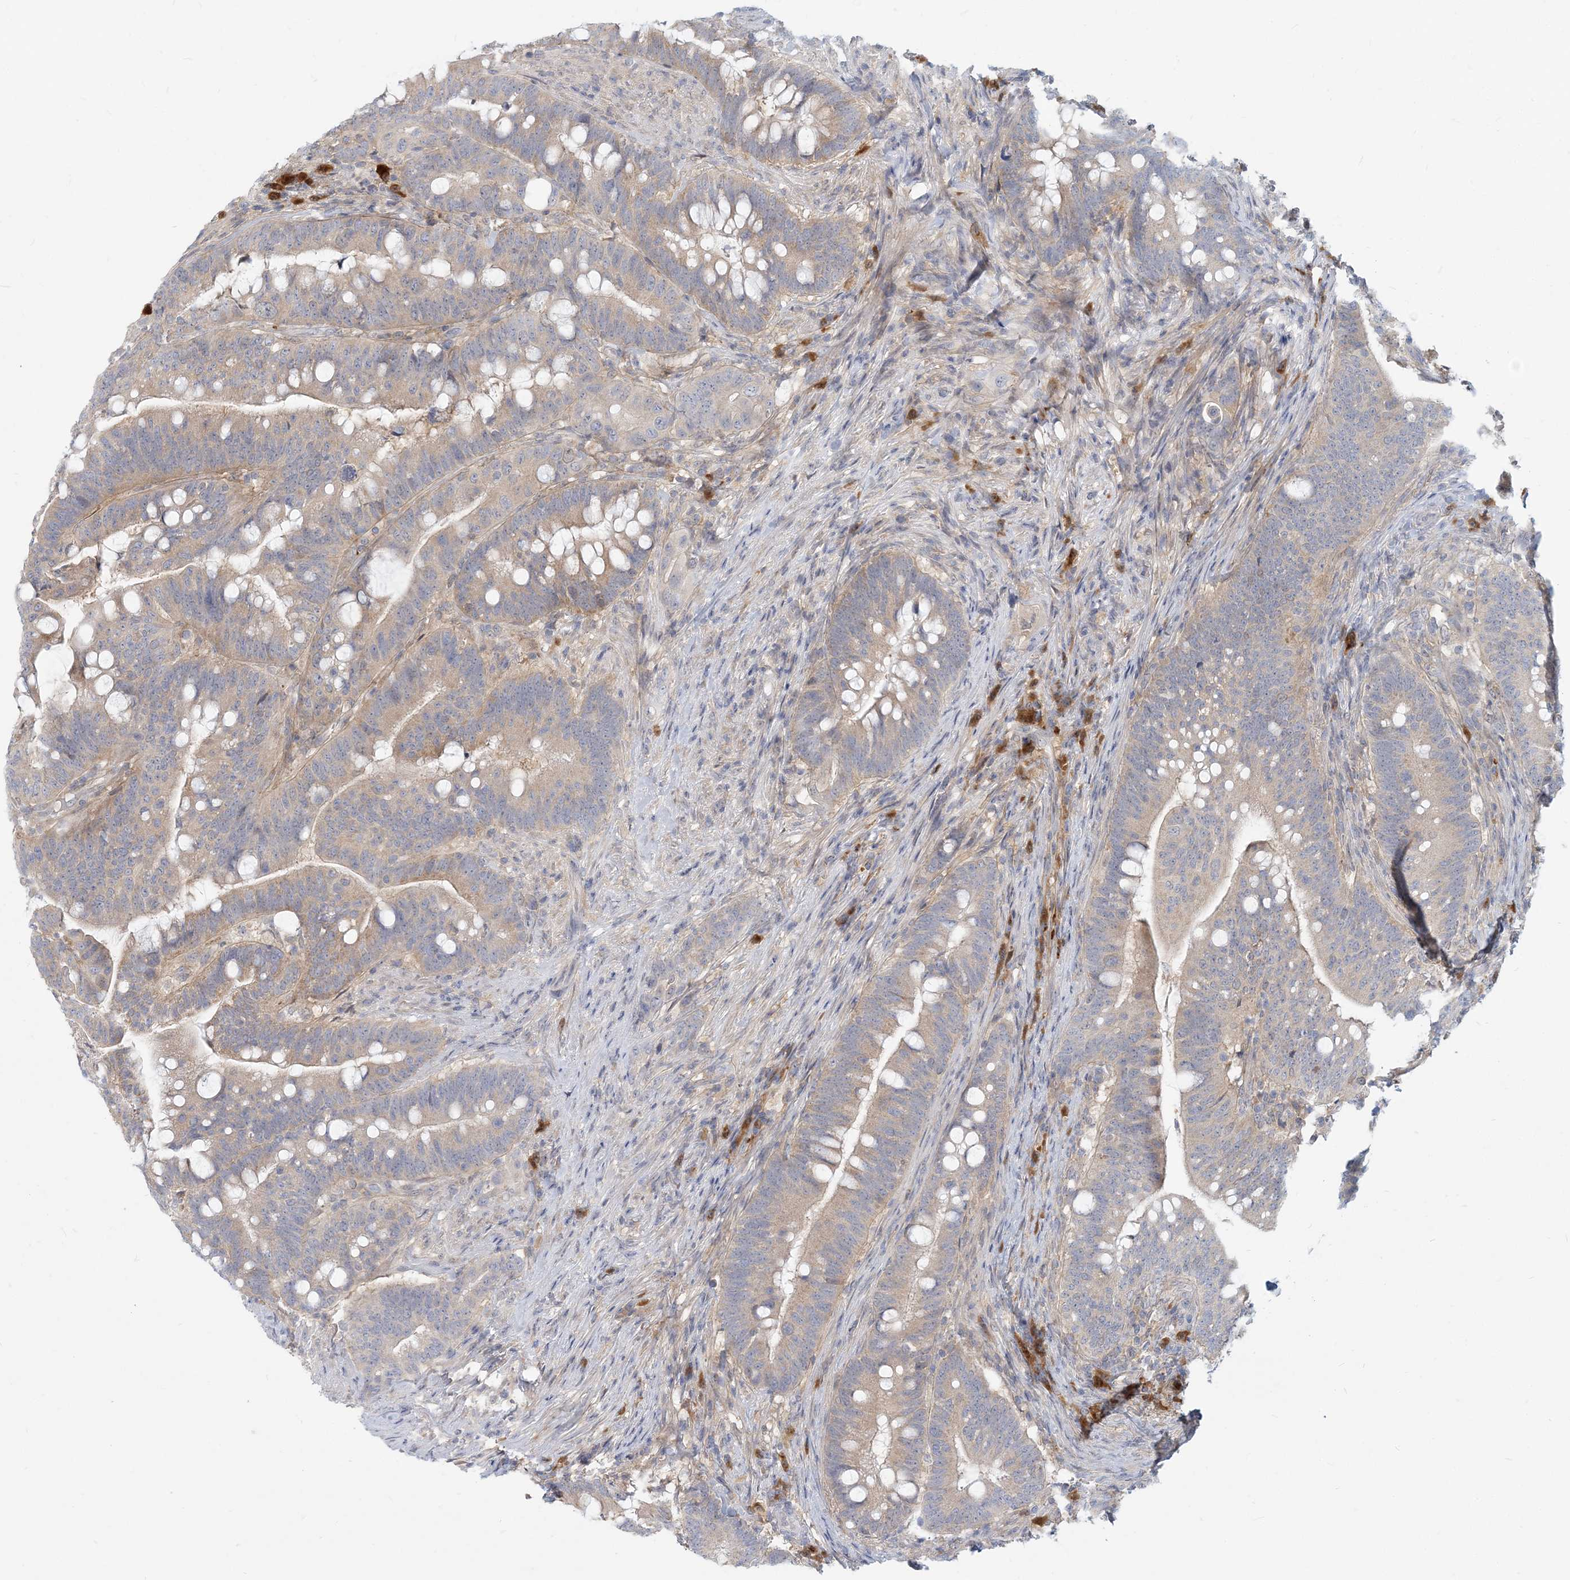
{"staining": {"intensity": "weak", "quantity": "25%-75%", "location": "cytoplasmic/membranous"}, "tissue": "colorectal cancer", "cell_type": "Tumor cells", "image_type": "cancer", "snomed": [{"axis": "morphology", "description": "Adenocarcinoma, NOS"}, {"axis": "topography", "description": "Colon"}], "caption": "Immunohistochemical staining of human colorectal adenocarcinoma exhibits low levels of weak cytoplasmic/membranous staining in approximately 25%-75% of tumor cells.", "gene": "GMPPA", "patient": {"sex": "female", "age": 66}}